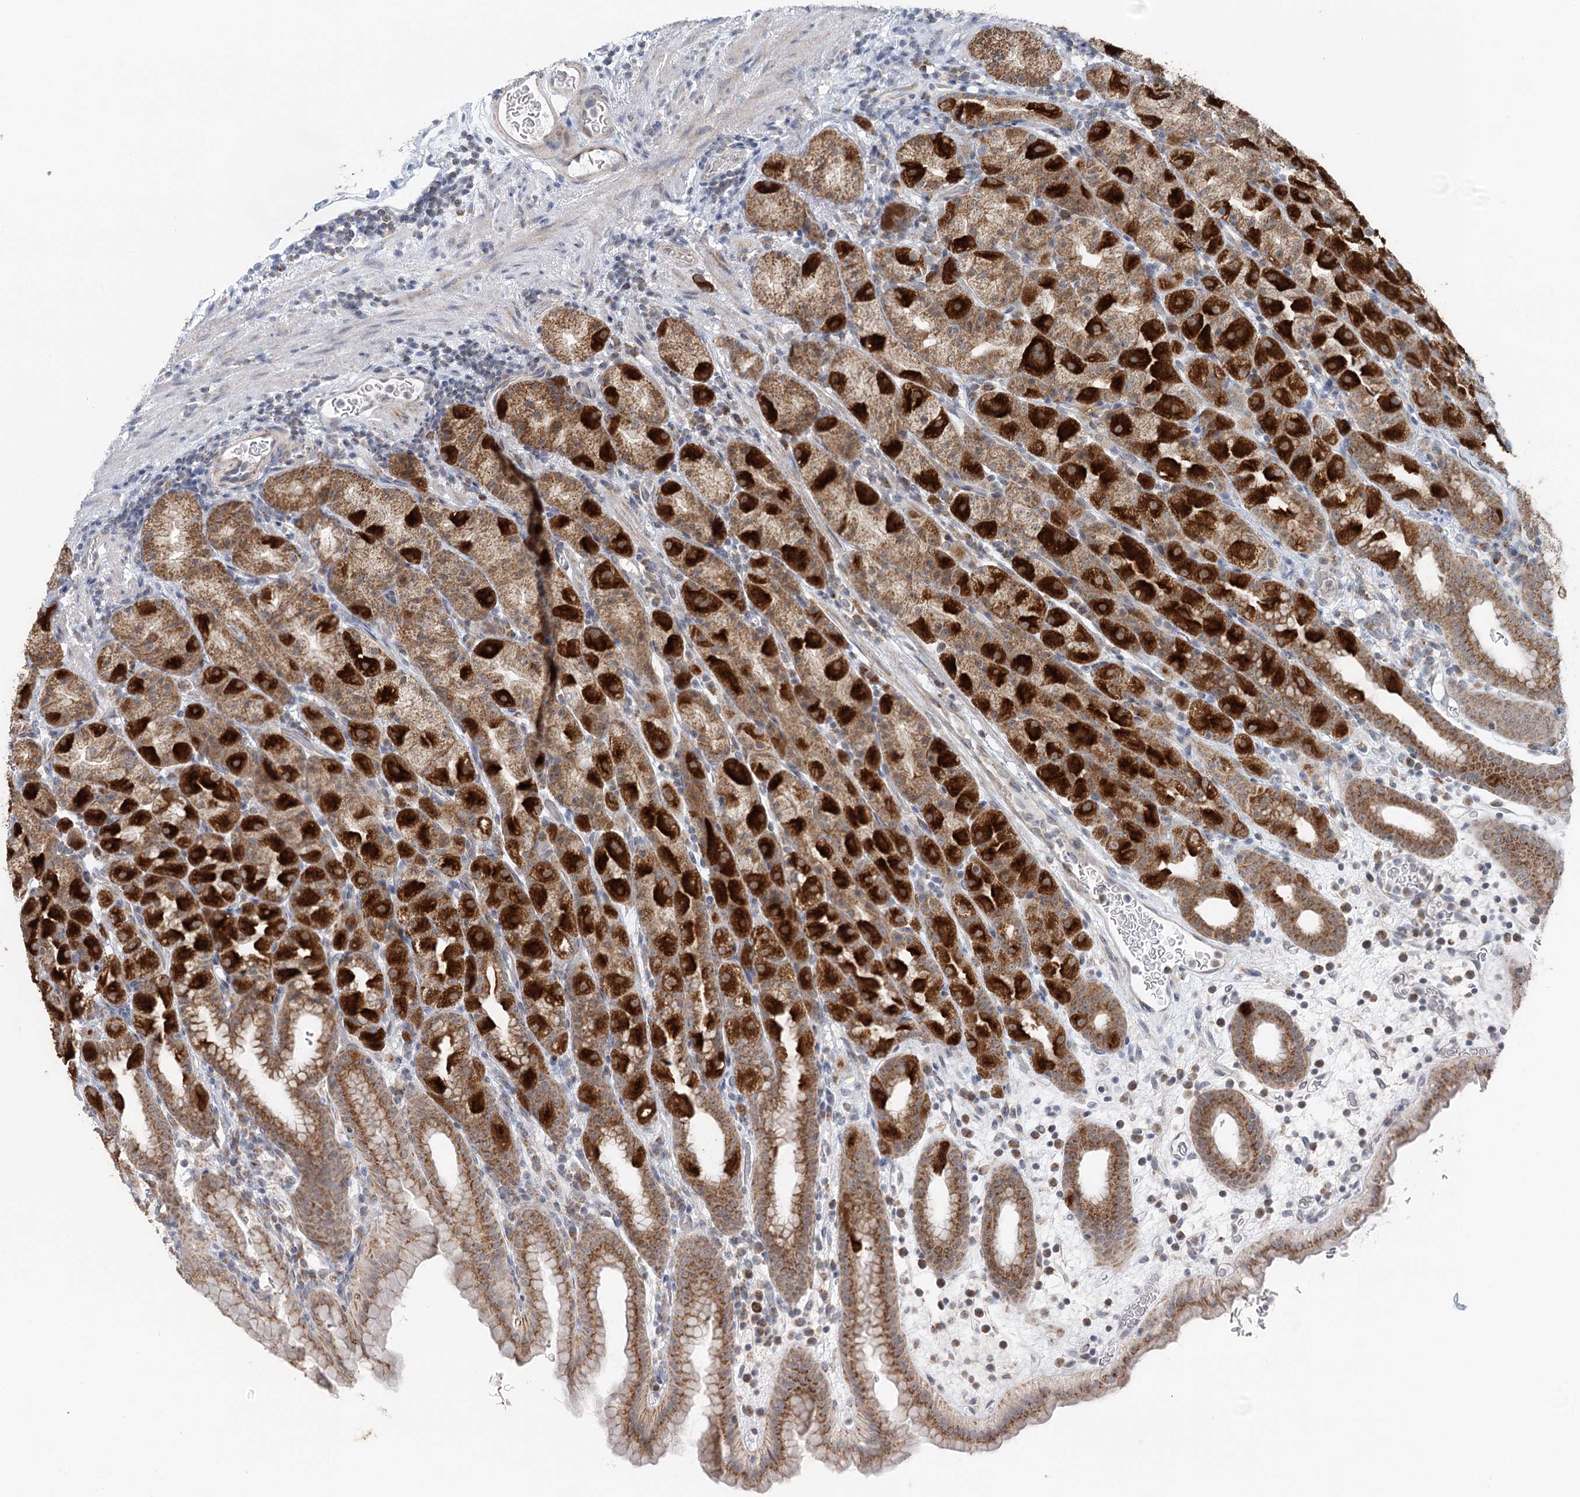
{"staining": {"intensity": "strong", "quantity": ">75%", "location": "cytoplasmic/membranous"}, "tissue": "stomach", "cell_type": "Glandular cells", "image_type": "normal", "snomed": [{"axis": "morphology", "description": "Normal tissue, NOS"}, {"axis": "topography", "description": "Stomach, upper"}], "caption": "Unremarkable stomach exhibits strong cytoplasmic/membranous expression in approximately >75% of glandular cells (brown staining indicates protein expression, while blue staining denotes nuclei)..", "gene": "RNF150", "patient": {"sex": "male", "age": 68}}